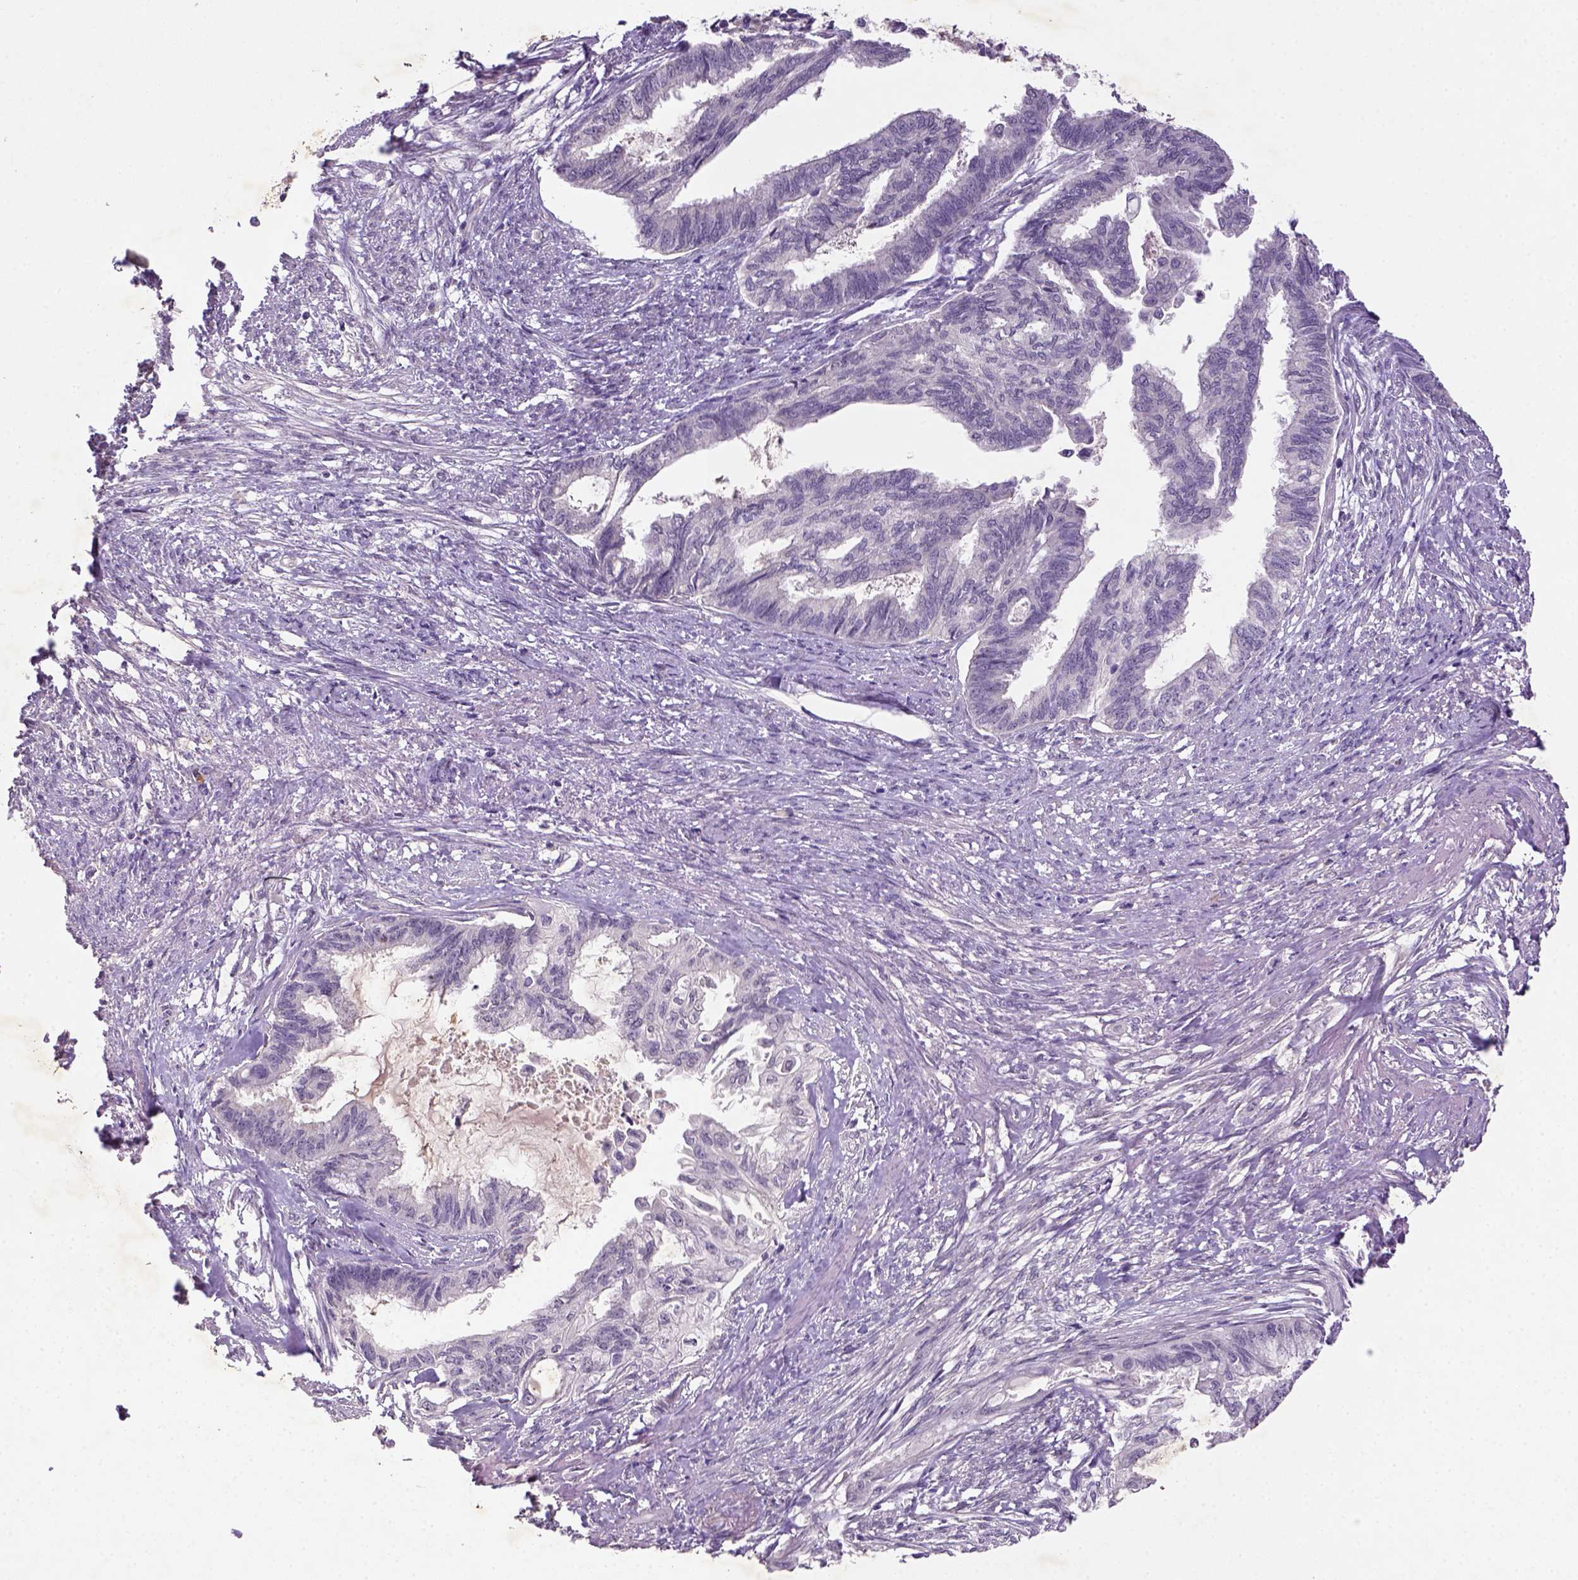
{"staining": {"intensity": "negative", "quantity": "none", "location": "none"}, "tissue": "endometrial cancer", "cell_type": "Tumor cells", "image_type": "cancer", "snomed": [{"axis": "morphology", "description": "Adenocarcinoma, NOS"}, {"axis": "topography", "description": "Endometrium"}], "caption": "Immunohistochemistry (IHC) photomicrograph of neoplastic tissue: human adenocarcinoma (endometrial) stained with DAB (3,3'-diaminobenzidine) exhibits no significant protein expression in tumor cells. The staining is performed using DAB brown chromogen with nuclei counter-stained in using hematoxylin.", "gene": "NLGN2", "patient": {"sex": "female", "age": 86}}